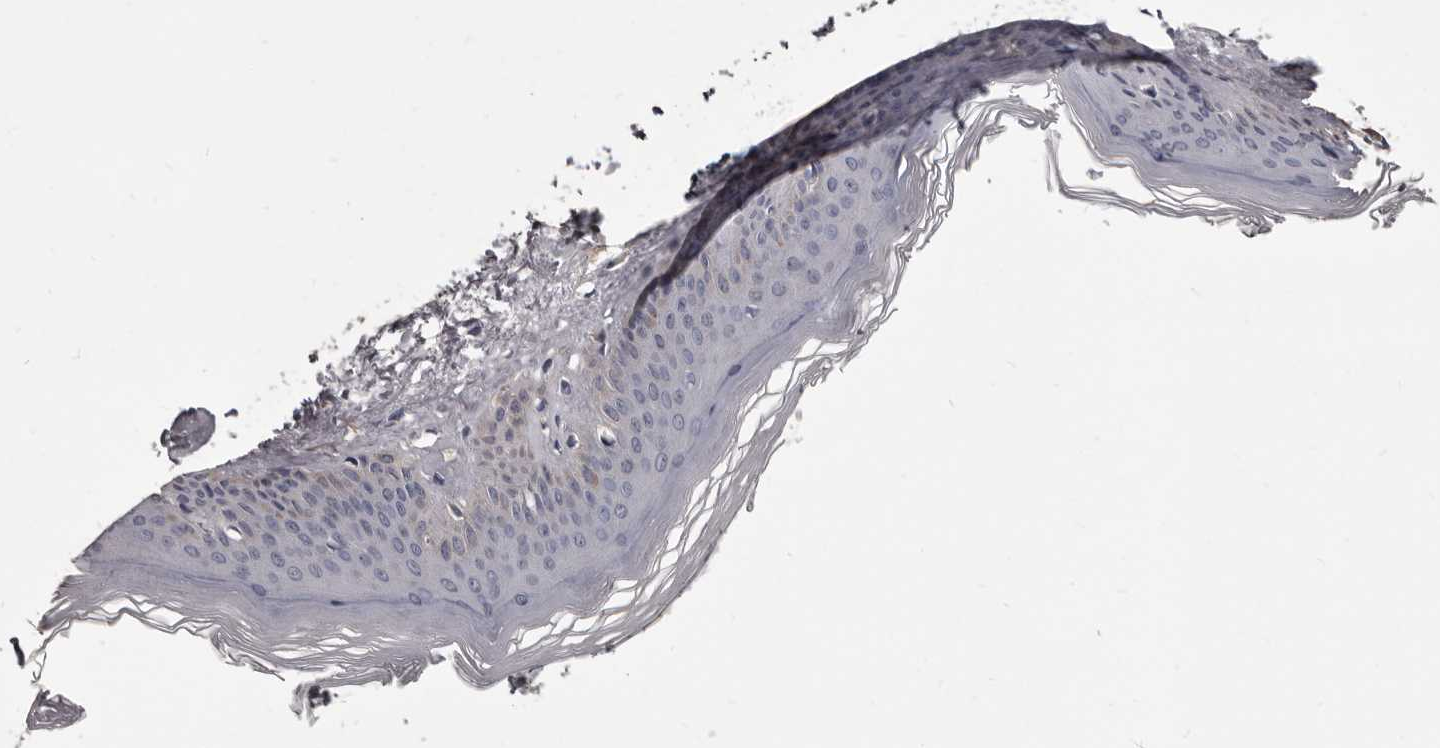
{"staining": {"intensity": "negative", "quantity": "none", "location": "none"}, "tissue": "skin", "cell_type": "Fibroblasts", "image_type": "normal", "snomed": [{"axis": "morphology", "description": "Normal tissue, NOS"}, {"axis": "topography", "description": "Skin"}], "caption": "Immunohistochemistry photomicrograph of unremarkable skin: skin stained with DAB (3,3'-diaminobenzidine) exhibits no significant protein positivity in fibroblasts.", "gene": "ALDH5A1", "patient": {"sex": "female", "age": 27}}